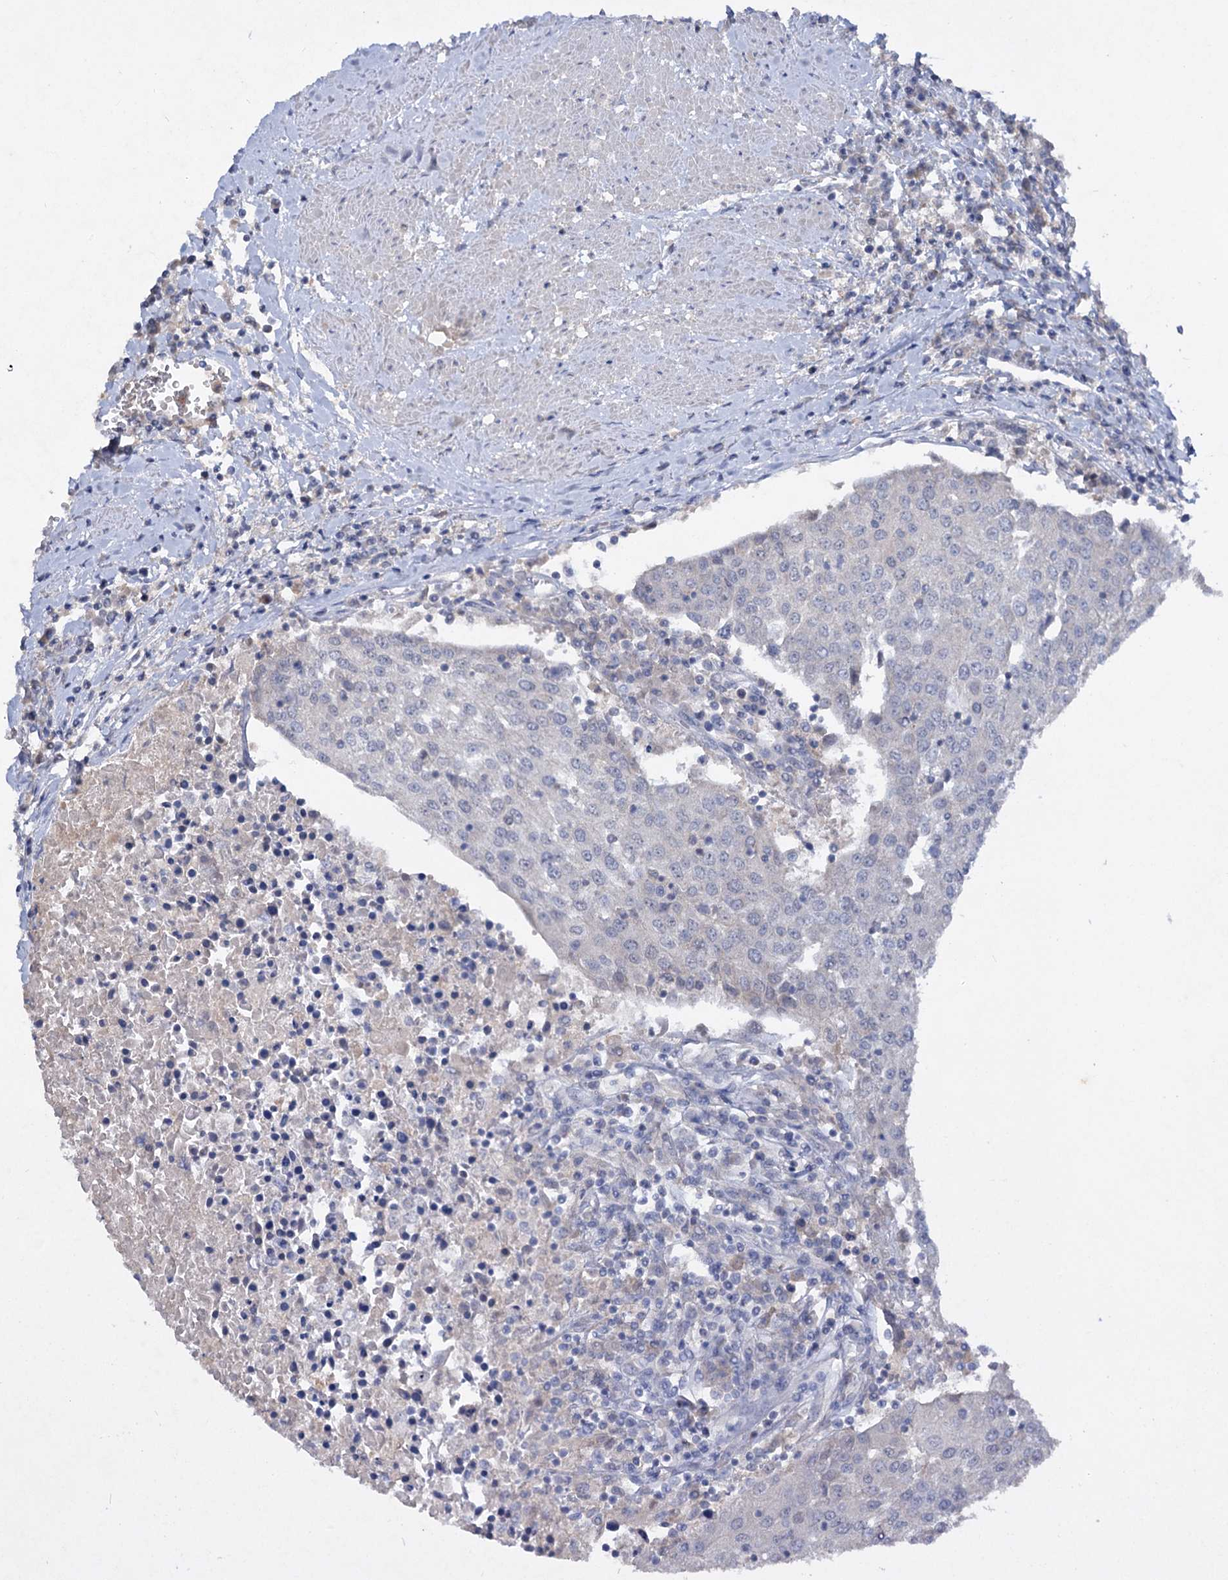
{"staining": {"intensity": "negative", "quantity": "none", "location": "none"}, "tissue": "urothelial cancer", "cell_type": "Tumor cells", "image_type": "cancer", "snomed": [{"axis": "morphology", "description": "Urothelial carcinoma, High grade"}, {"axis": "topography", "description": "Urinary bladder"}], "caption": "This histopathology image is of urothelial cancer stained with immunohistochemistry to label a protein in brown with the nuclei are counter-stained blue. There is no positivity in tumor cells.", "gene": "ATP4A", "patient": {"sex": "female", "age": 85}}